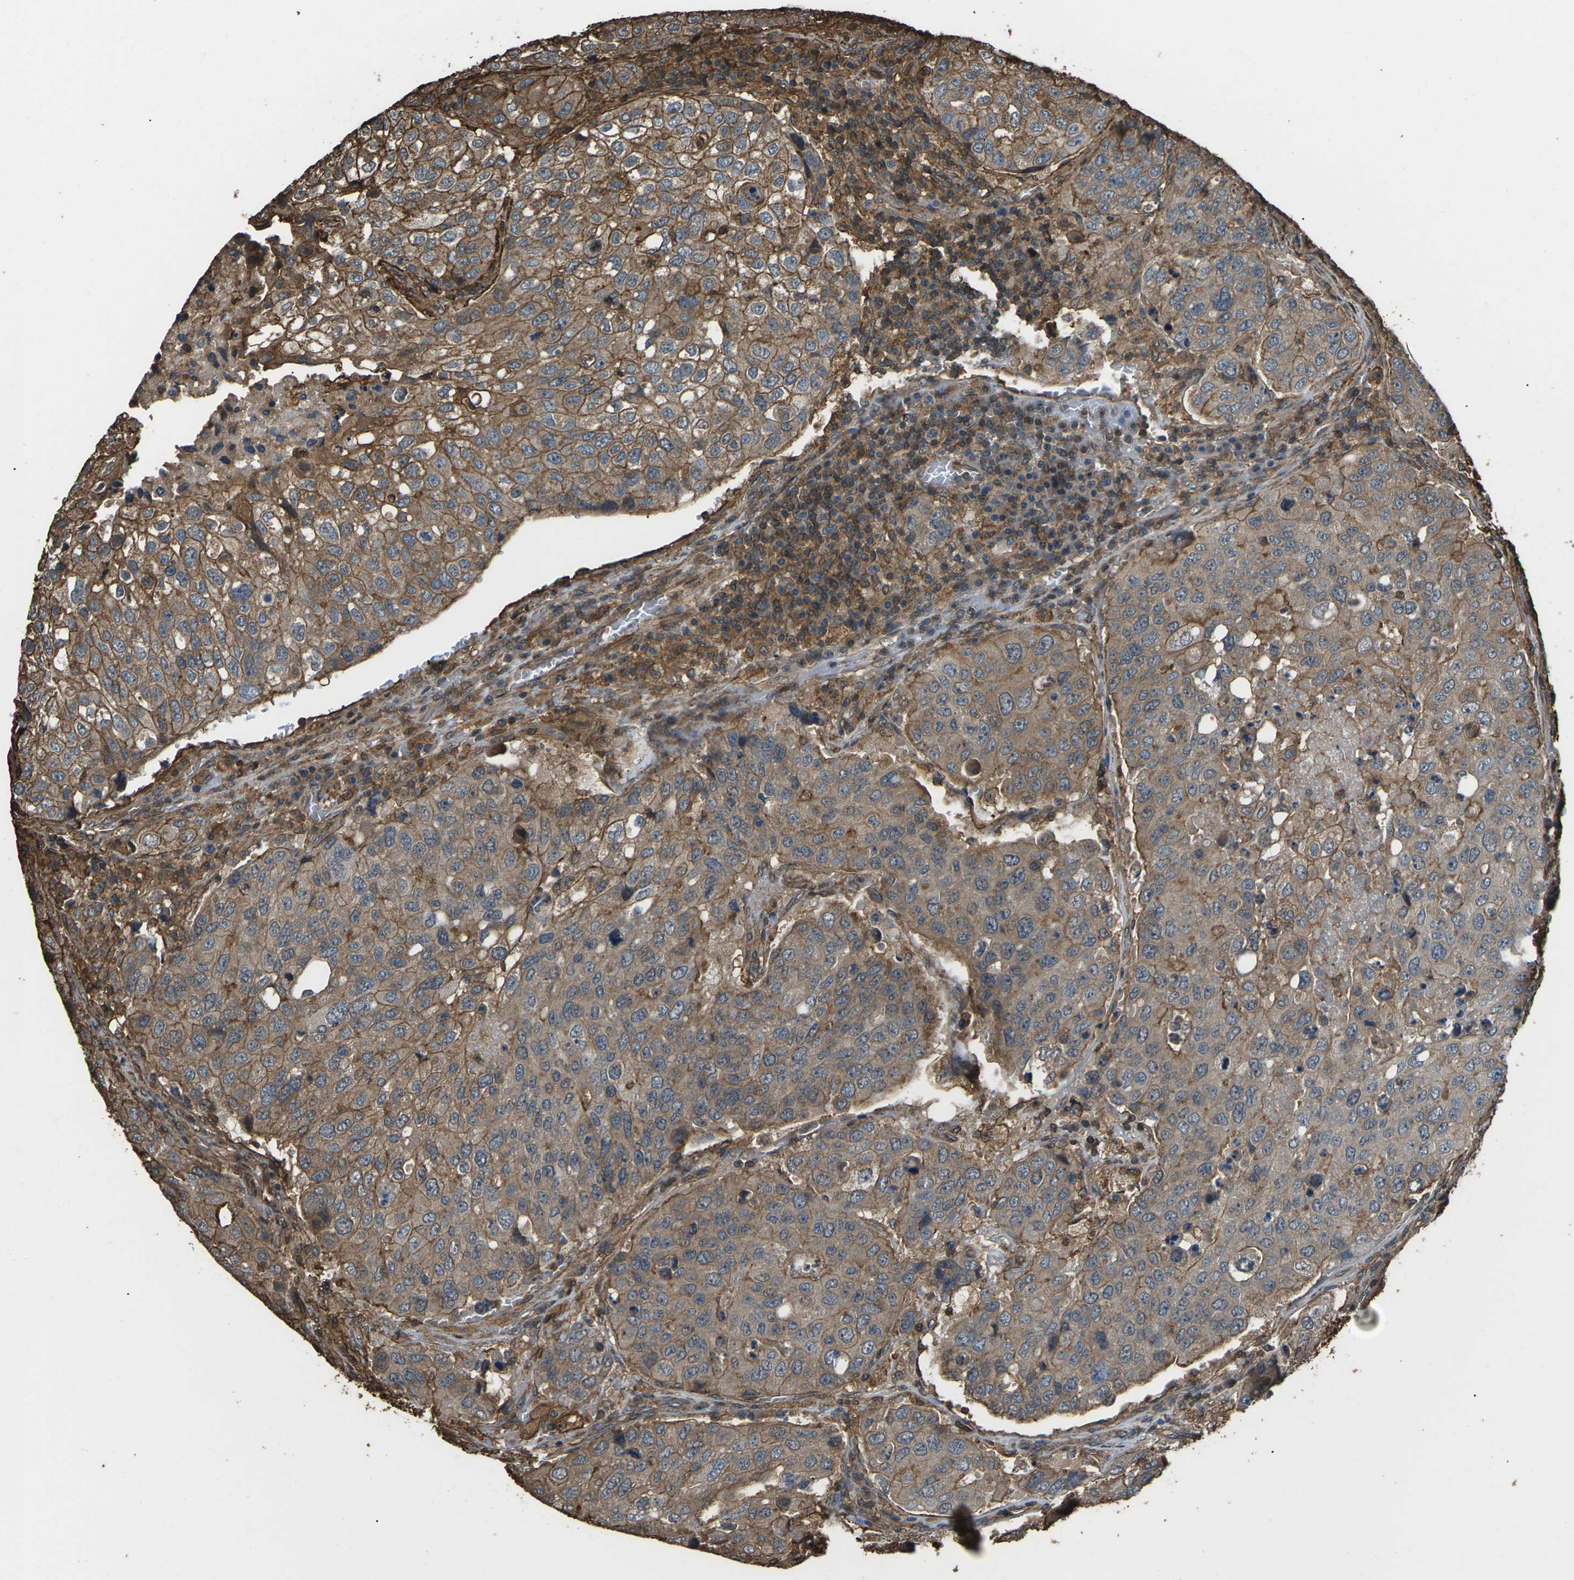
{"staining": {"intensity": "moderate", "quantity": ">75%", "location": "cytoplasmic/membranous"}, "tissue": "urothelial cancer", "cell_type": "Tumor cells", "image_type": "cancer", "snomed": [{"axis": "morphology", "description": "Urothelial carcinoma, High grade"}, {"axis": "topography", "description": "Lymph node"}, {"axis": "topography", "description": "Urinary bladder"}], "caption": "A photomicrograph of urothelial carcinoma (high-grade) stained for a protein exhibits moderate cytoplasmic/membranous brown staining in tumor cells.", "gene": "DHPS", "patient": {"sex": "male", "age": 51}}